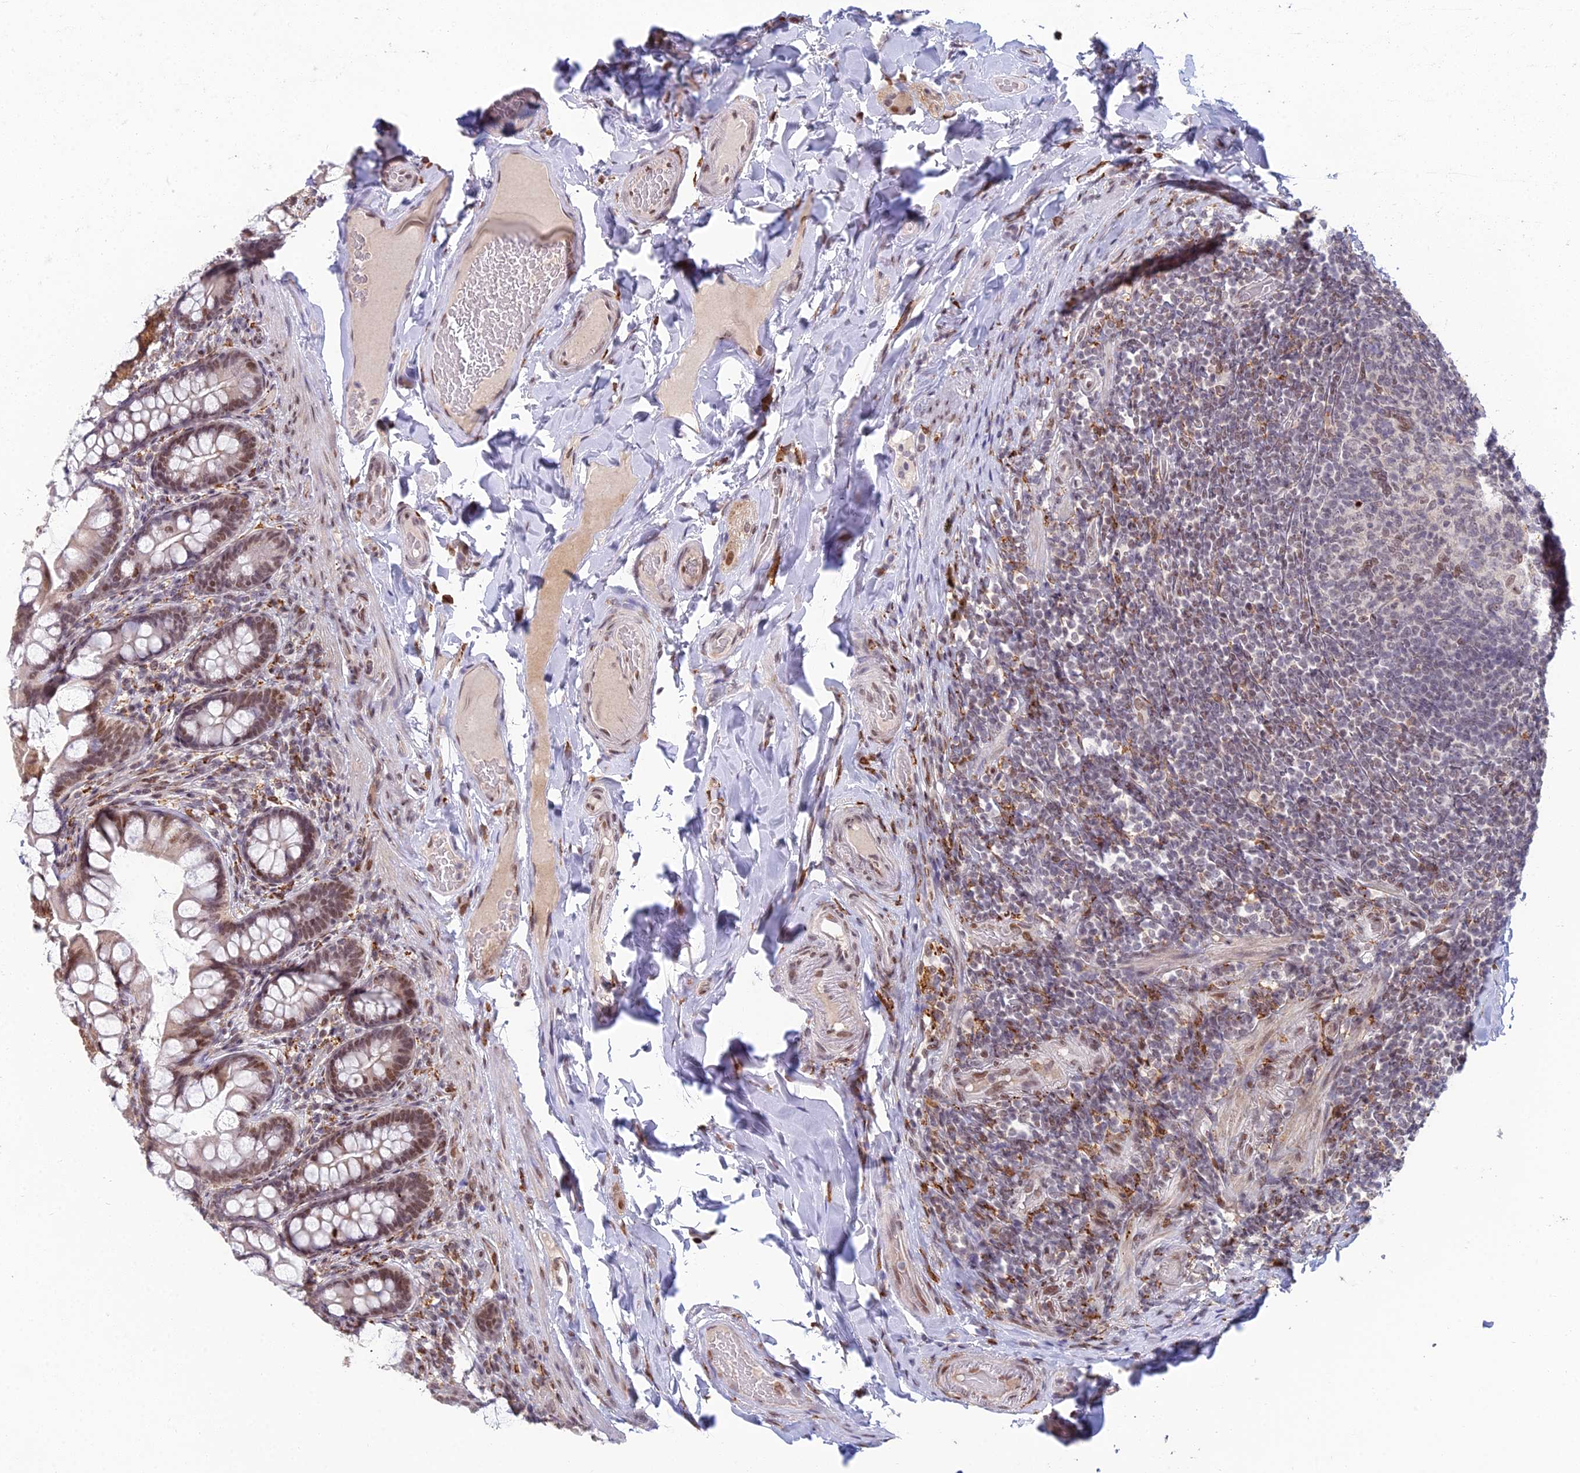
{"staining": {"intensity": "moderate", "quantity": ">75%", "location": "nuclear"}, "tissue": "small intestine", "cell_type": "Glandular cells", "image_type": "normal", "snomed": [{"axis": "morphology", "description": "Normal tissue, NOS"}, {"axis": "topography", "description": "Small intestine"}], "caption": "IHC image of normal small intestine: small intestine stained using IHC exhibits medium levels of moderate protein expression localized specifically in the nuclear of glandular cells, appearing as a nuclear brown color.", "gene": "ABHD17A", "patient": {"sex": "male", "age": 70}}